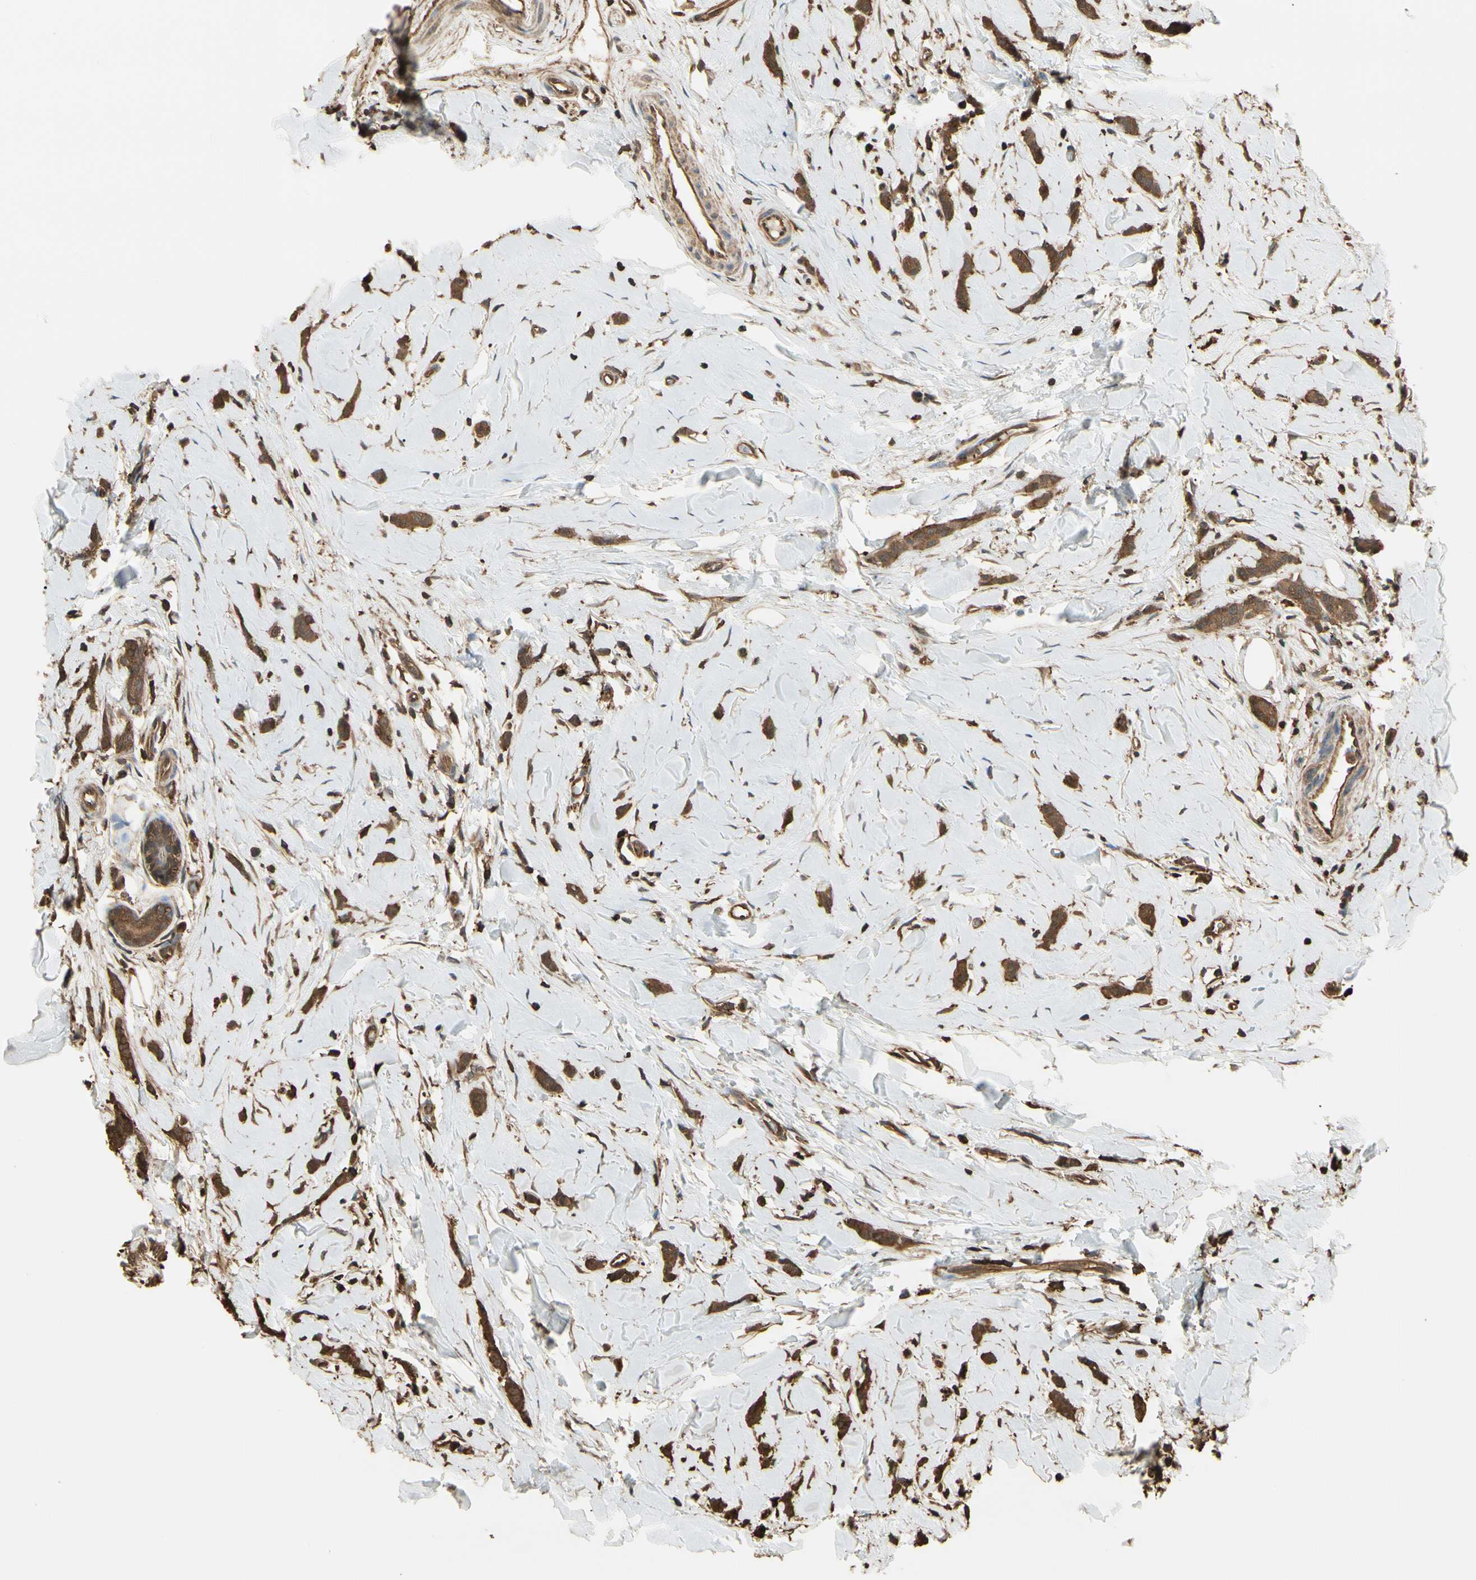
{"staining": {"intensity": "strong", "quantity": ">75%", "location": "cytoplasmic/membranous"}, "tissue": "breast cancer", "cell_type": "Tumor cells", "image_type": "cancer", "snomed": [{"axis": "morphology", "description": "Lobular carcinoma"}, {"axis": "topography", "description": "Skin"}, {"axis": "topography", "description": "Breast"}], "caption": "Protein staining of breast cancer tissue exhibits strong cytoplasmic/membranous positivity in about >75% of tumor cells.", "gene": "YWHAE", "patient": {"sex": "female", "age": 46}}